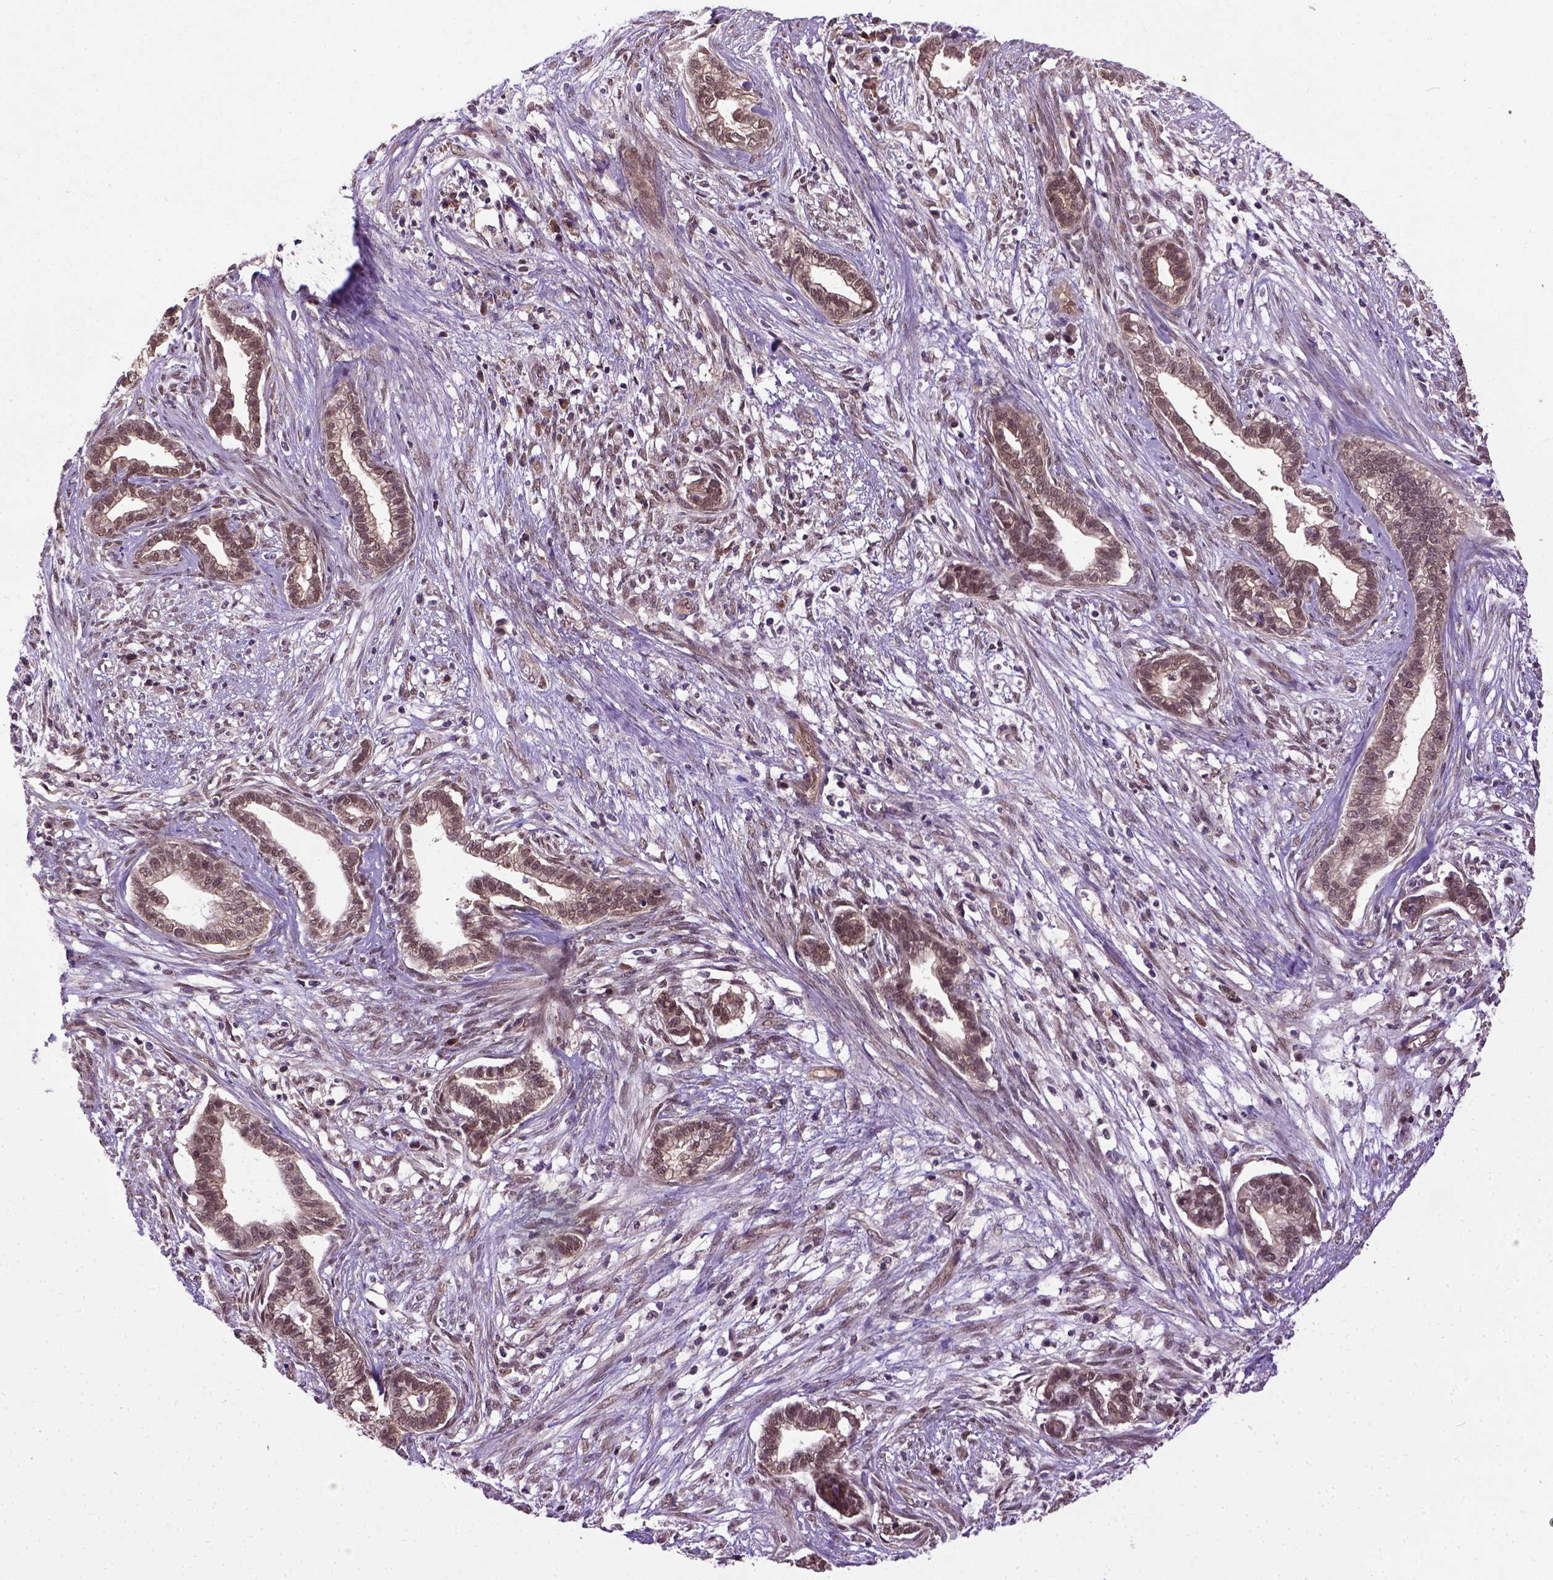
{"staining": {"intensity": "moderate", "quantity": ">75%", "location": "nuclear"}, "tissue": "cervical cancer", "cell_type": "Tumor cells", "image_type": "cancer", "snomed": [{"axis": "morphology", "description": "Adenocarcinoma, NOS"}, {"axis": "topography", "description": "Cervix"}], "caption": "Tumor cells display medium levels of moderate nuclear expression in approximately >75% of cells in human cervical cancer.", "gene": "UBA3", "patient": {"sex": "female", "age": 62}}